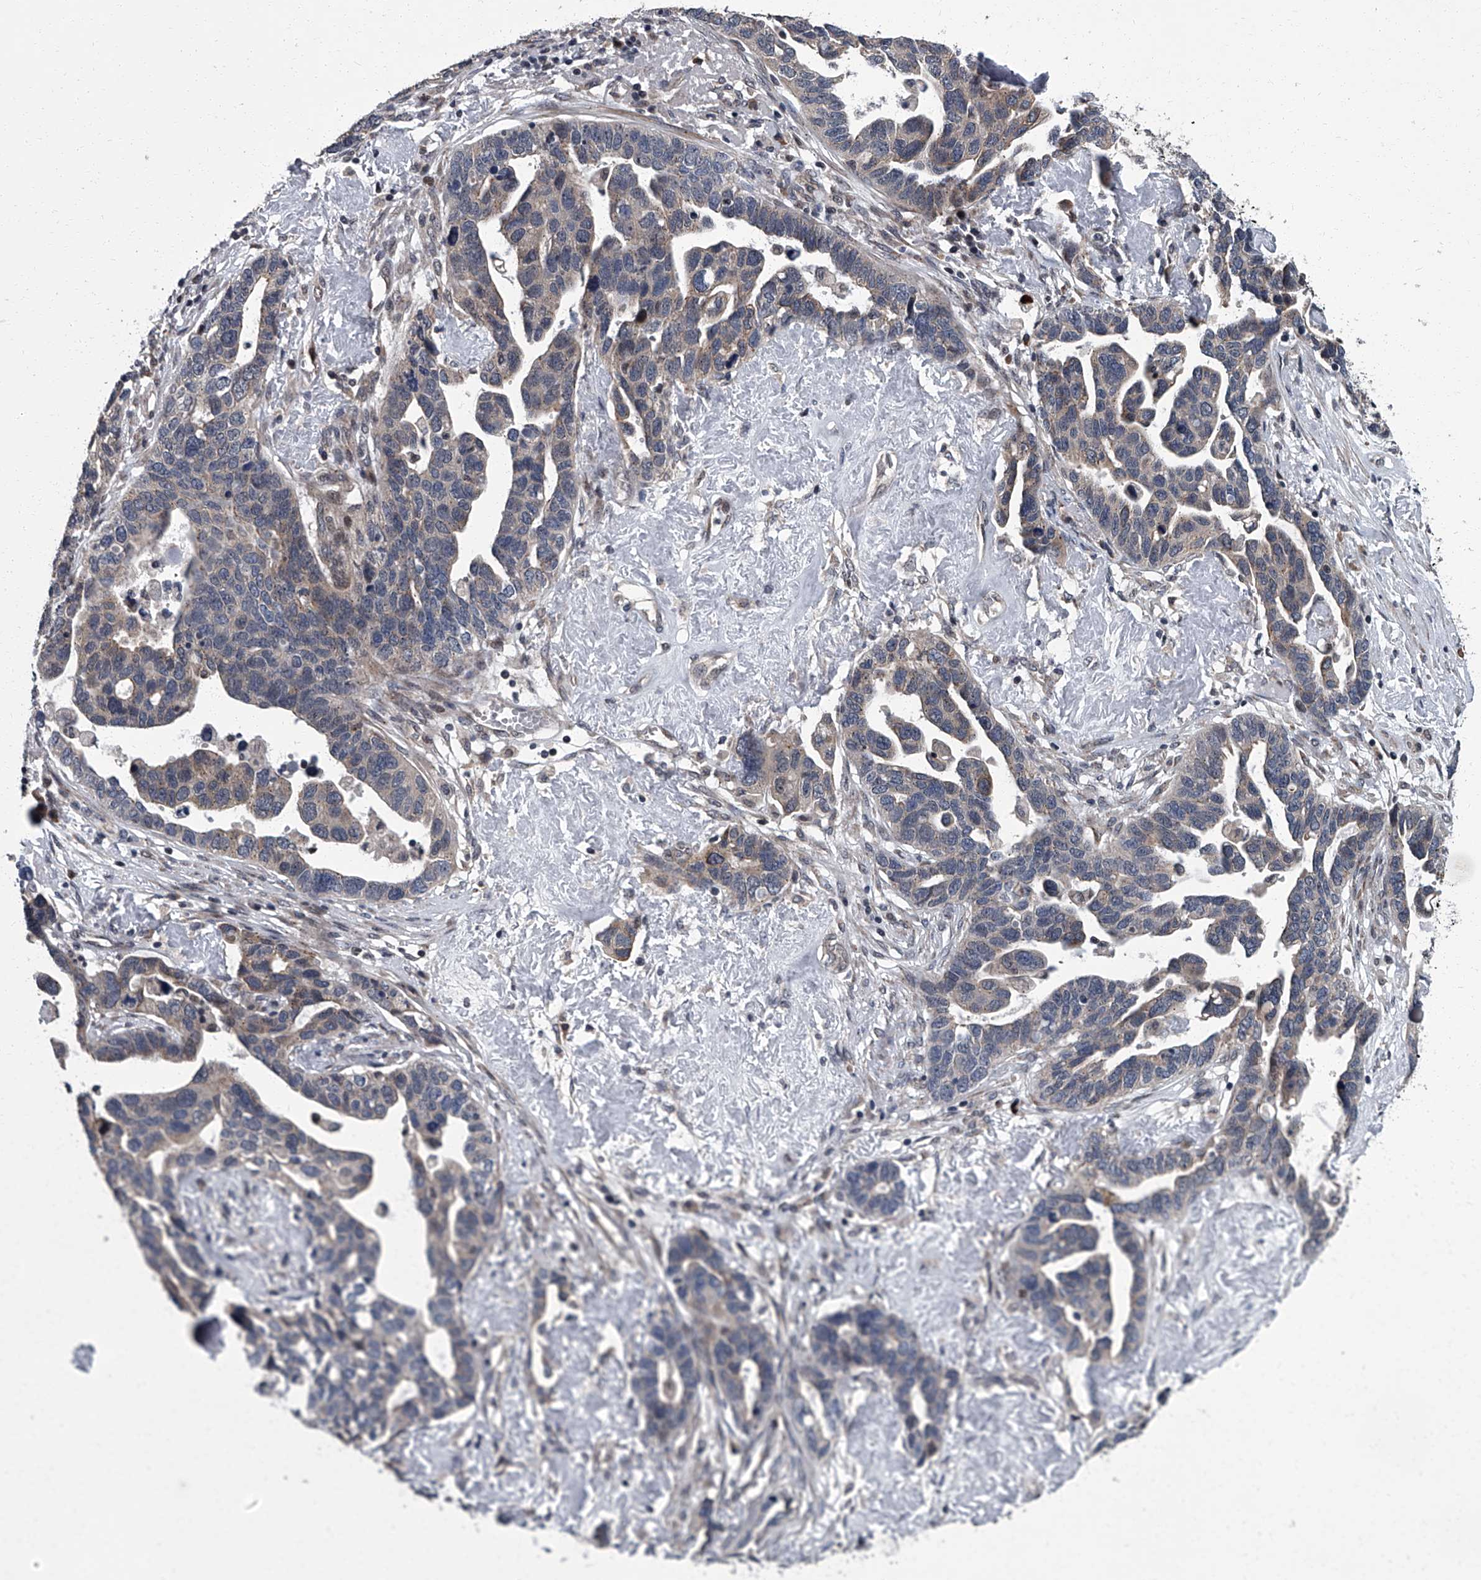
{"staining": {"intensity": "weak", "quantity": "<25%", "location": "cytoplasmic/membranous"}, "tissue": "ovarian cancer", "cell_type": "Tumor cells", "image_type": "cancer", "snomed": [{"axis": "morphology", "description": "Cystadenocarcinoma, serous, NOS"}, {"axis": "topography", "description": "Ovary"}], "caption": "This micrograph is of ovarian cancer stained with immunohistochemistry to label a protein in brown with the nuclei are counter-stained blue. There is no positivity in tumor cells. (DAB immunohistochemistry, high magnification).", "gene": "ZNF274", "patient": {"sex": "female", "age": 54}}